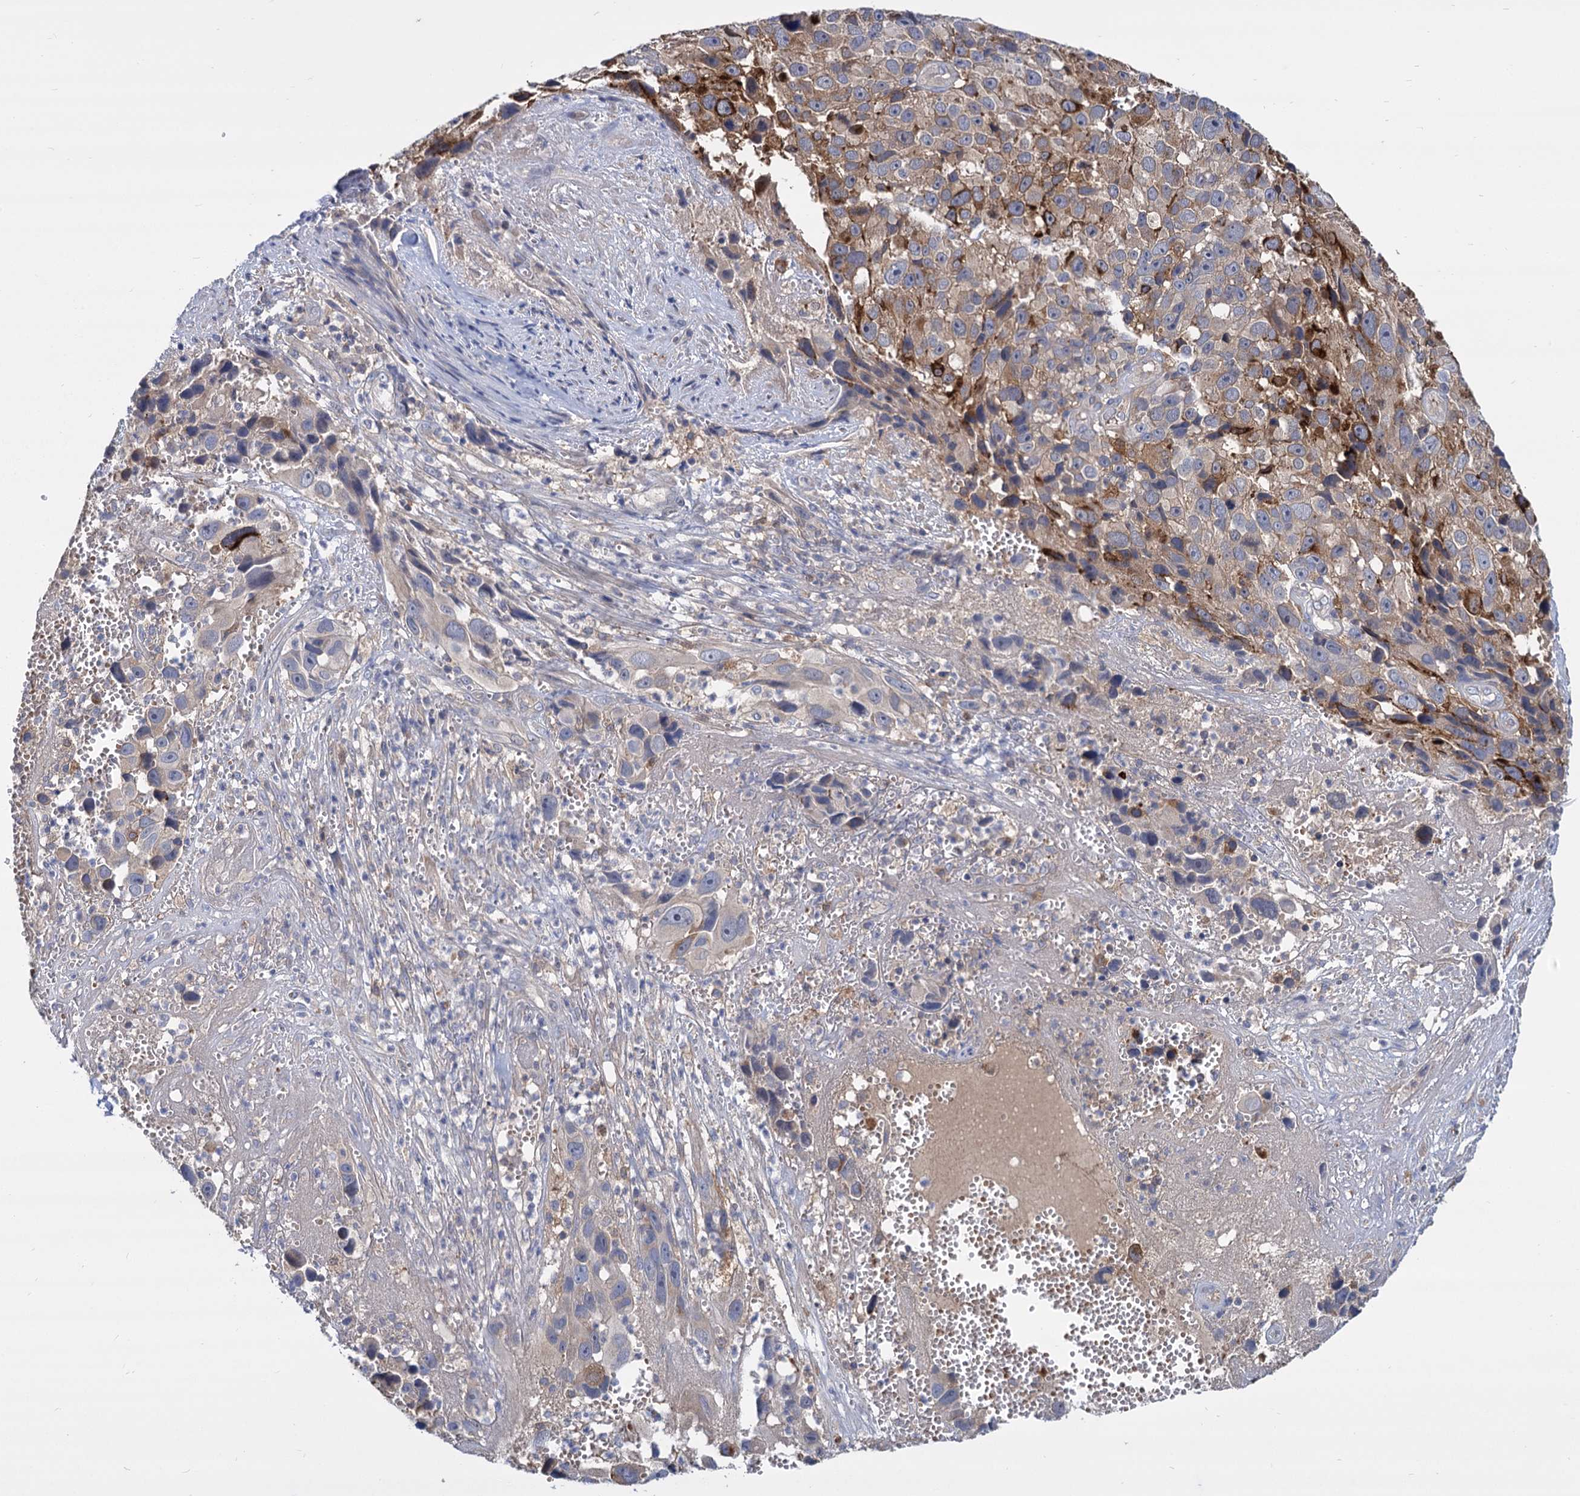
{"staining": {"intensity": "moderate", "quantity": "<25%", "location": "cytoplasmic/membranous"}, "tissue": "melanoma", "cell_type": "Tumor cells", "image_type": "cancer", "snomed": [{"axis": "morphology", "description": "Malignant melanoma, NOS"}, {"axis": "topography", "description": "Skin"}], "caption": "IHC micrograph of malignant melanoma stained for a protein (brown), which demonstrates low levels of moderate cytoplasmic/membranous staining in approximately <25% of tumor cells.", "gene": "GCLC", "patient": {"sex": "male", "age": 84}}